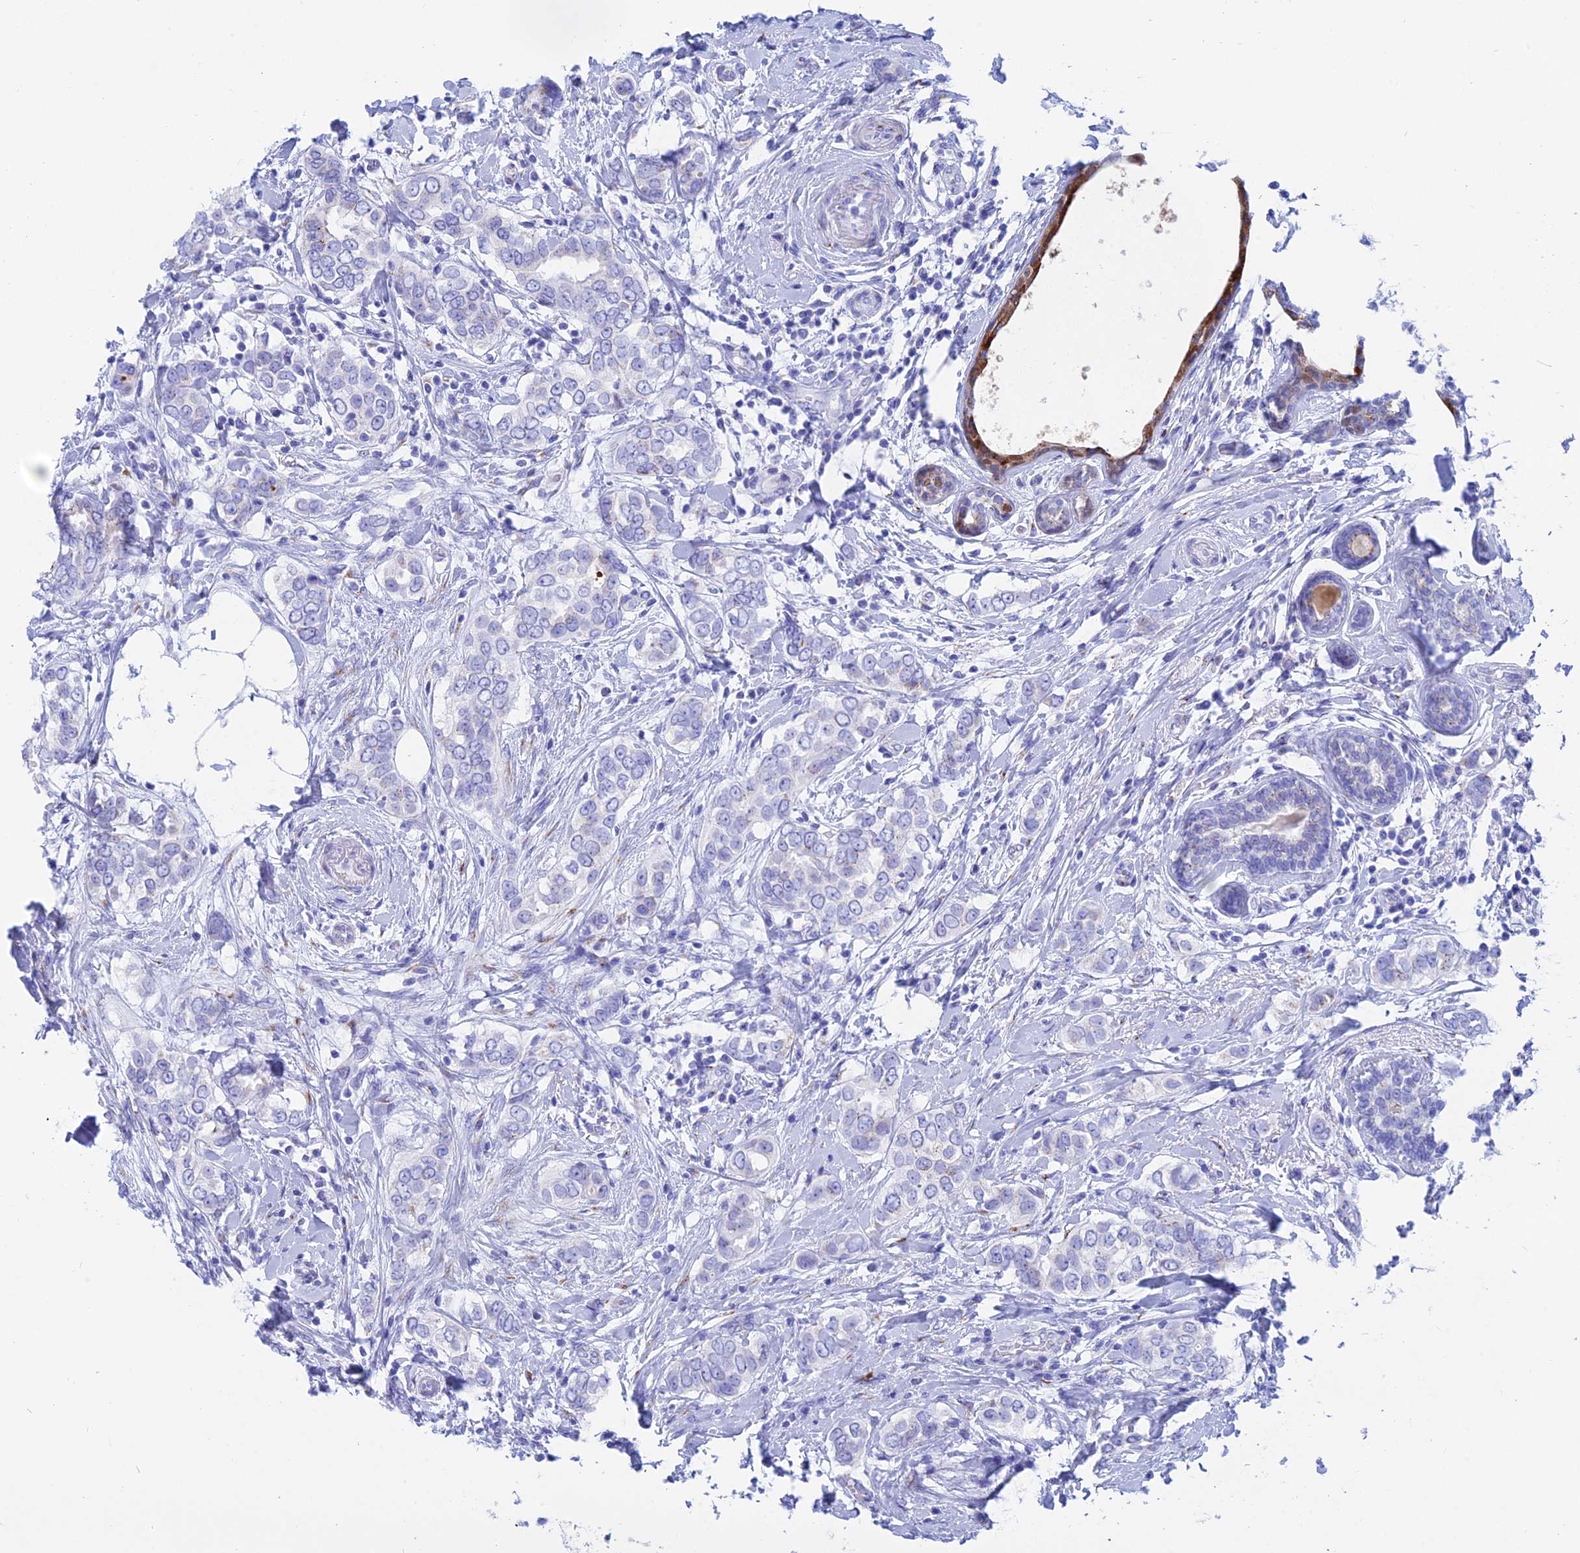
{"staining": {"intensity": "negative", "quantity": "none", "location": "none"}, "tissue": "breast cancer", "cell_type": "Tumor cells", "image_type": "cancer", "snomed": [{"axis": "morphology", "description": "Lobular carcinoma"}, {"axis": "topography", "description": "Breast"}], "caption": "An IHC photomicrograph of breast cancer is shown. There is no staining in tumor cells of breast cancer.", "gene": "ERICH4", "patient": {"sex": "female", "age": 51}}